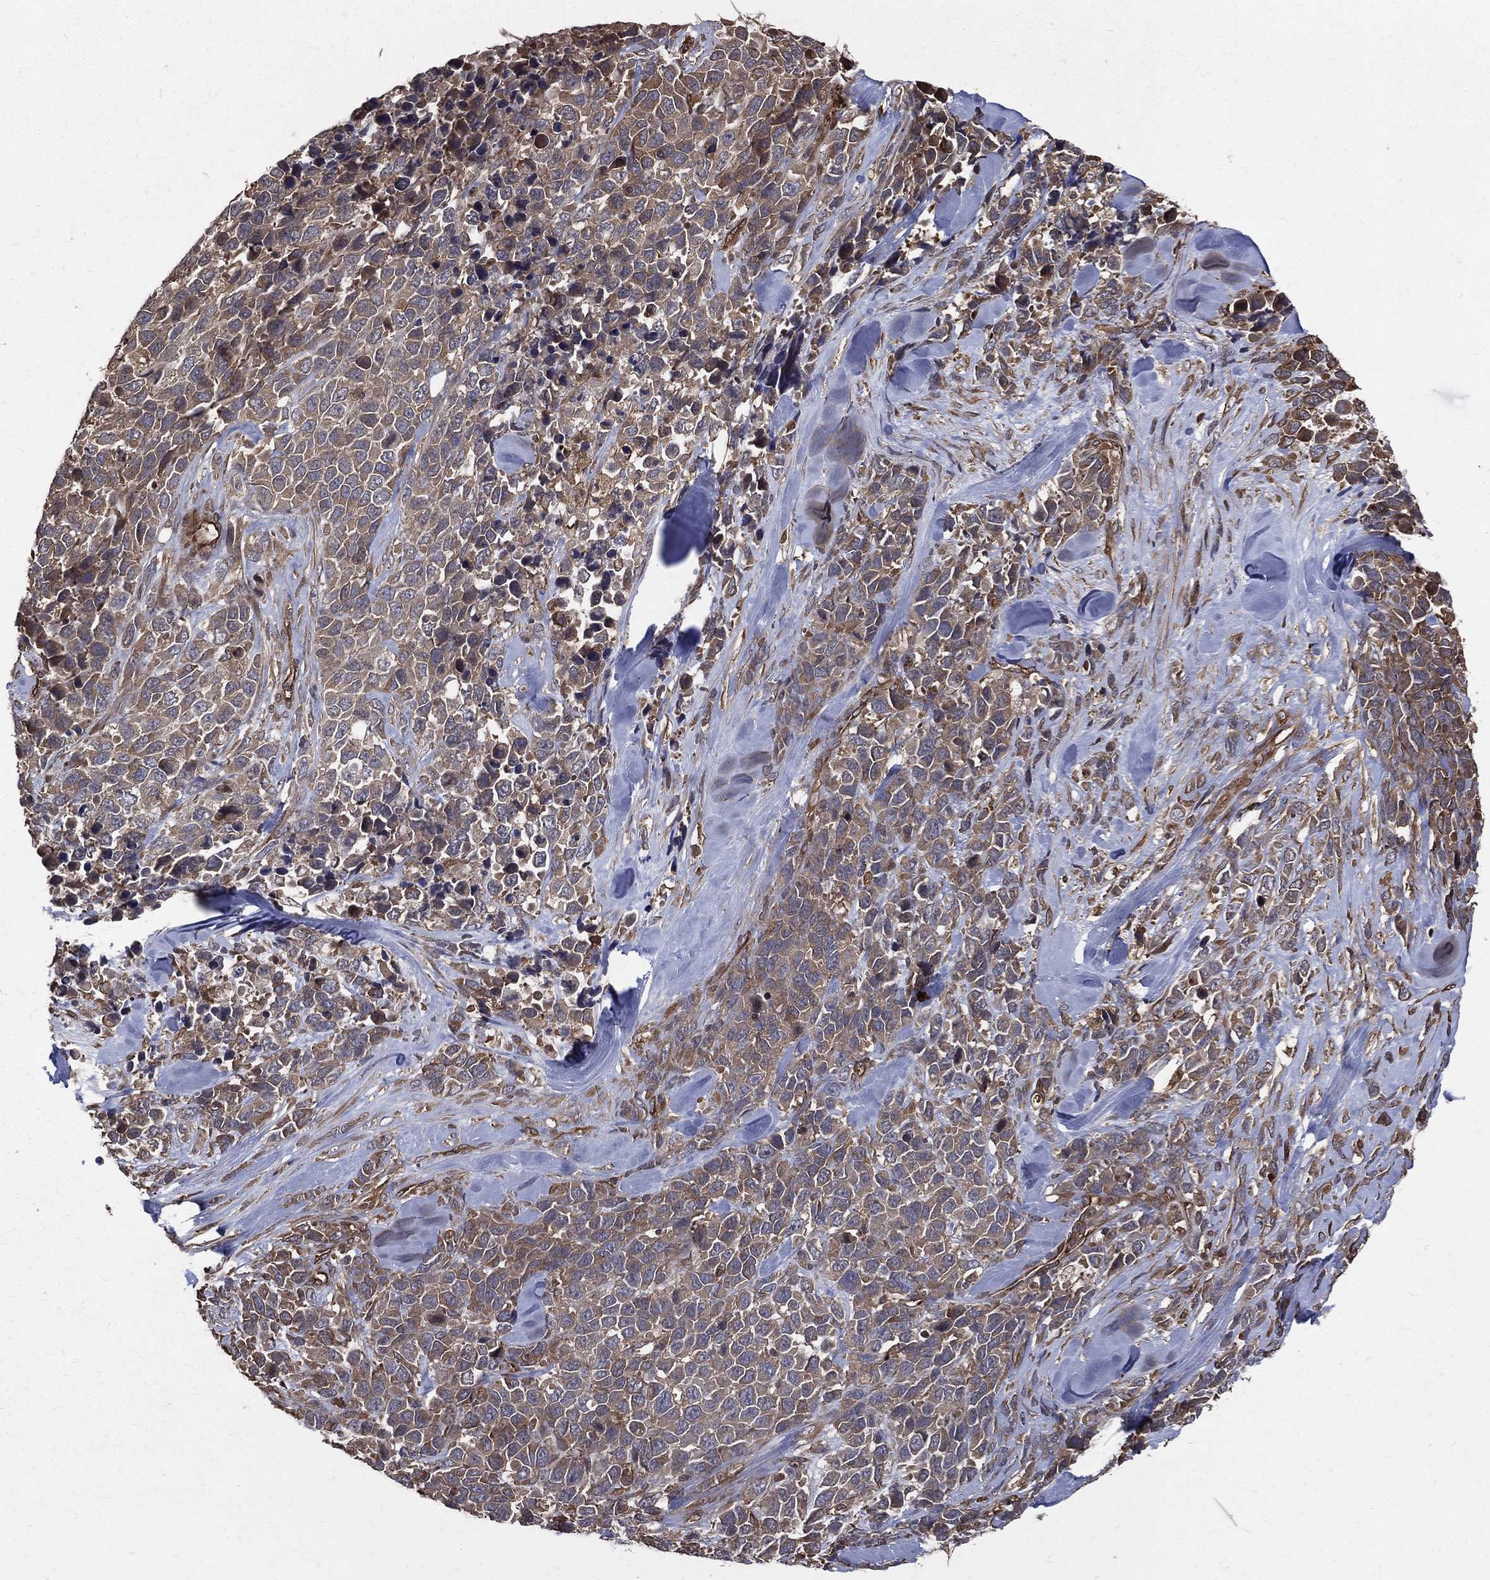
{"staining": {"intensity": "weak", "quantity": "25%-75%", "location": "cytoplasmic/membranous"}, "tissue": "melanoma", "cell_type": "Tumor cells", "image_type": "cancer", "snomed": [{"axis": "morphology", "description": "Malignant melanoma, Metastatic site"}, {"axis": "topography", "description": "Skin"}], "caption": "The immunohistochemical stain labels weak cytoplasmic/membranous positivity in tumor cells of melanoma tissue.", "gene": "DPYSL2", "patient": {"sex": "male", "age": 84}}